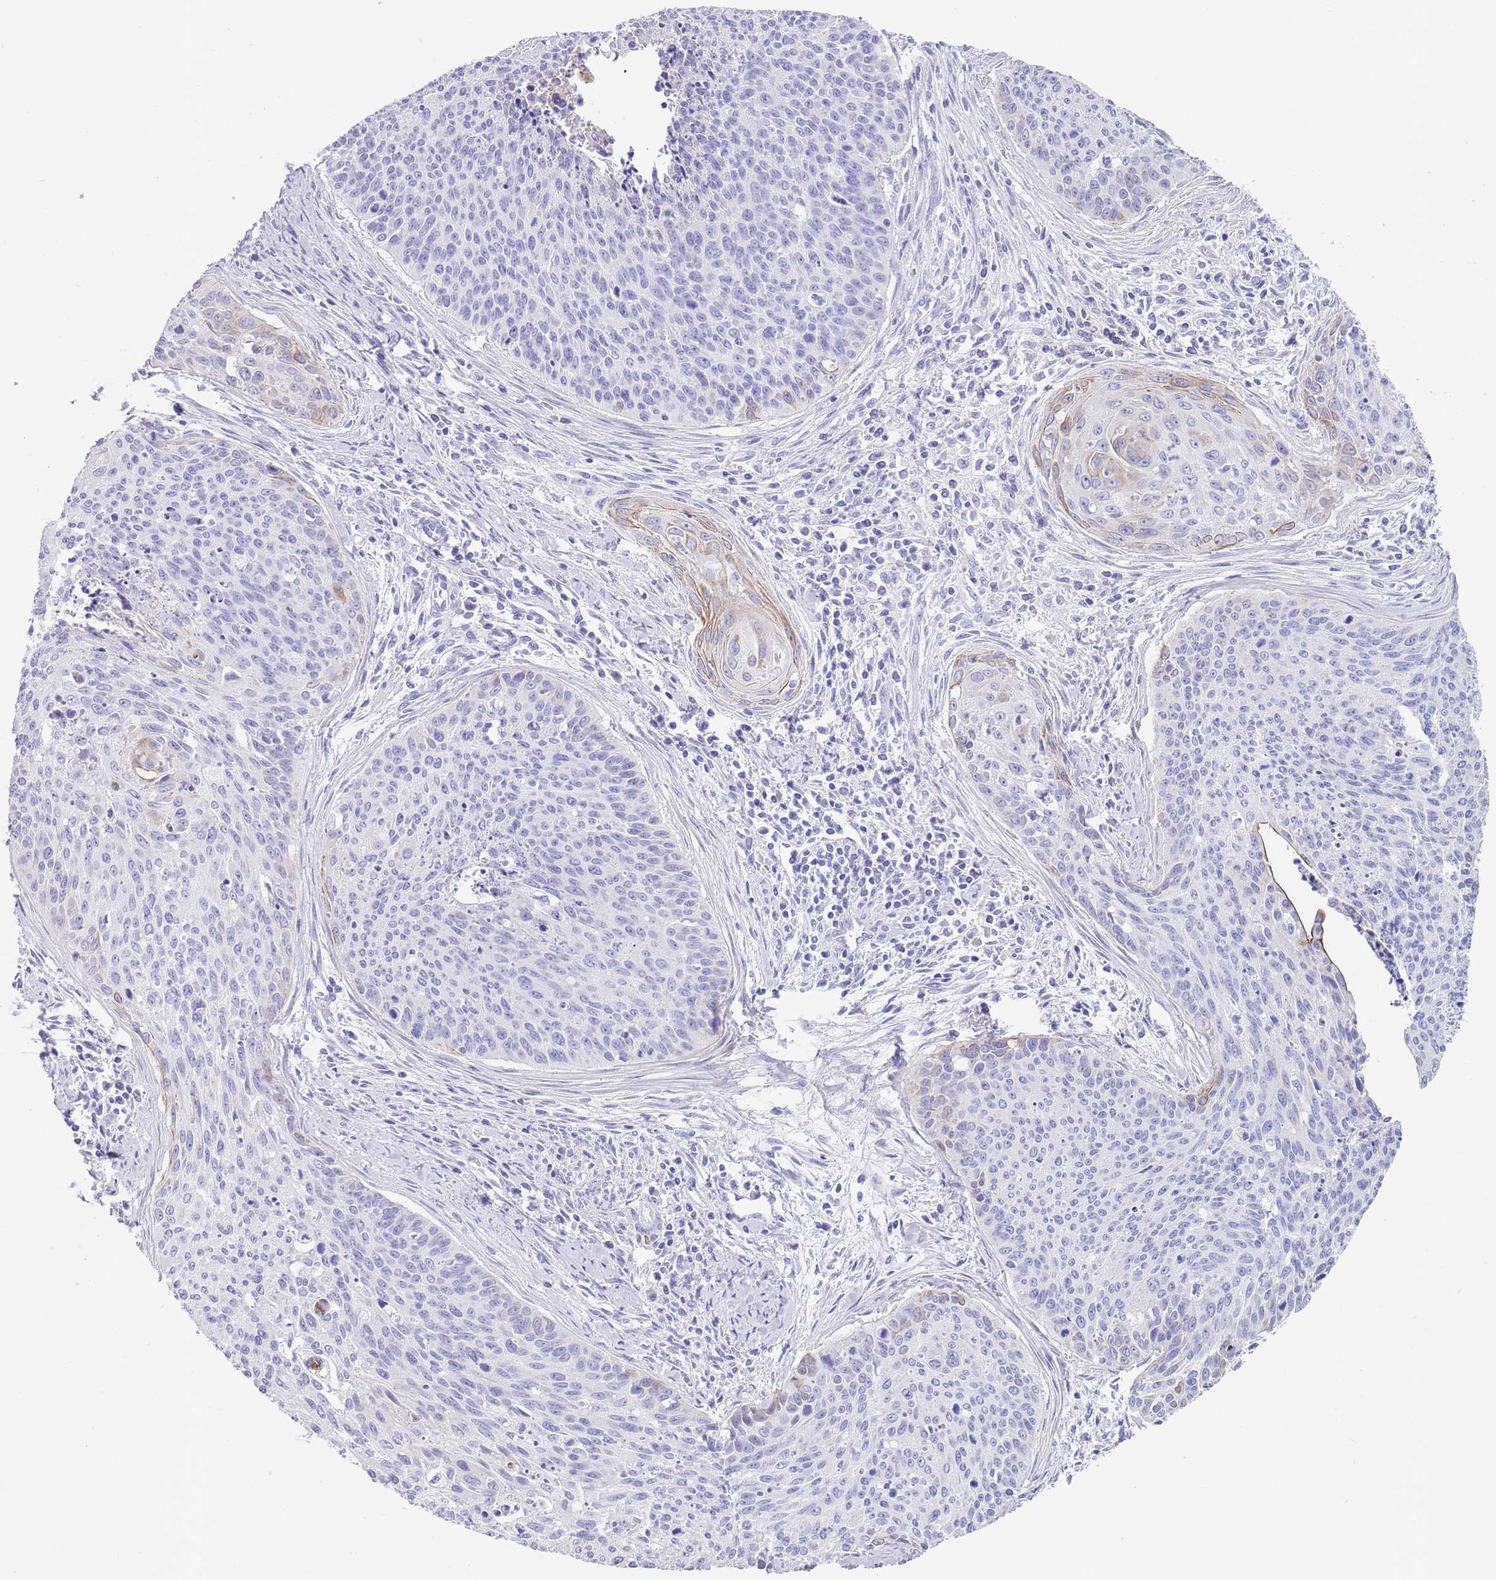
{"staining": {"intensity": "moderate", "quantity": "<25%", "location": "cytoplasmic/membranous"}, "tissue": "cervical cancer", "cell_type": "Tumor cells", "image_type": "cancer", "snomed": [{"axis": "morphology", "description": "Squamous cell carcinoma, NOS"}, {"axis": "topography", "description": "Cervix"}], "caption": "Tumor cells exhibit moderate cytoplasmic/membranous positivity in approximately <25% of cells in squamous cell carcinoma (cervical).", "gene": "CPXM2", "patient": {"sex": "female", "age": 55}}